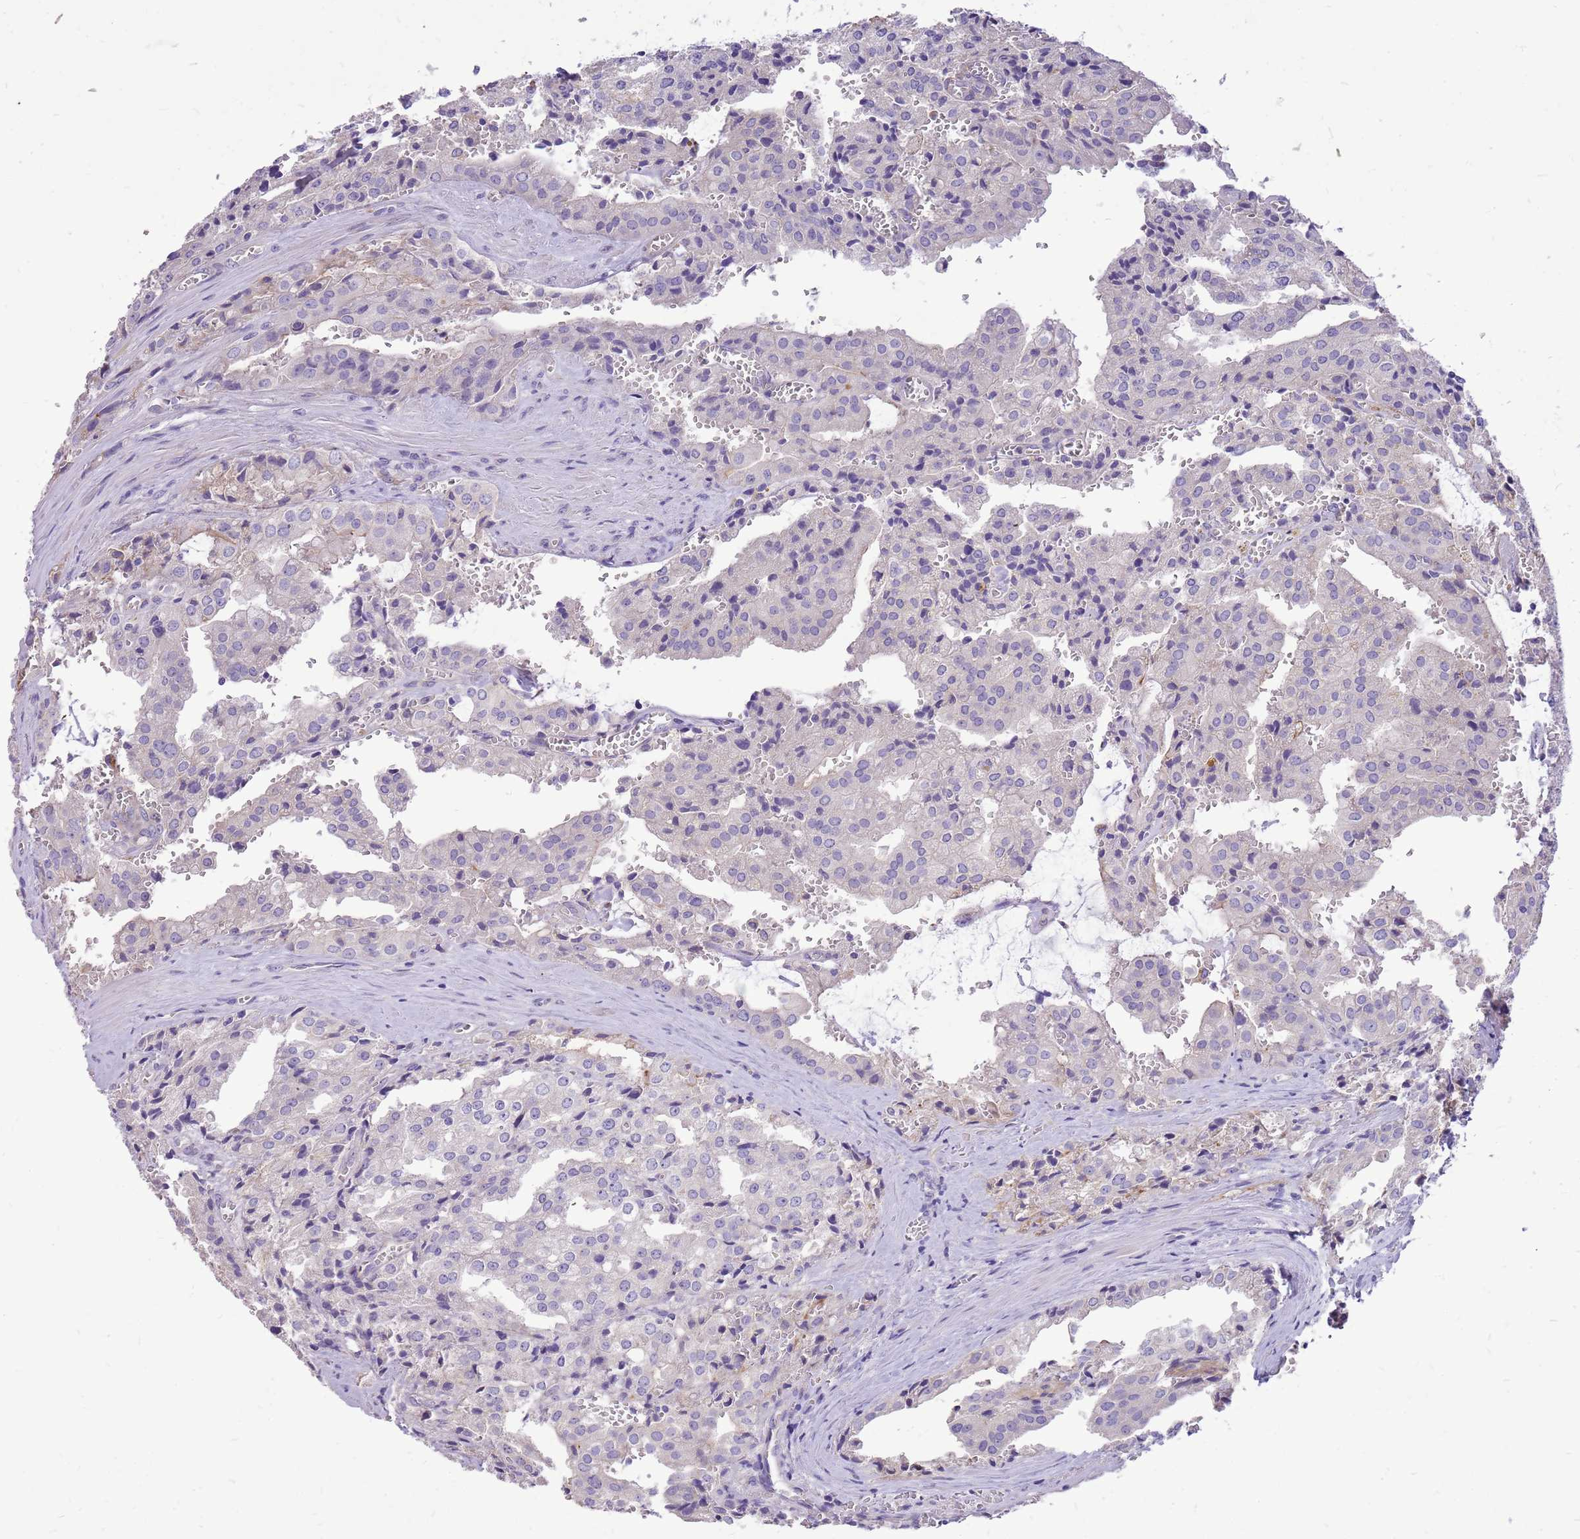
{"staining": {"intensity": "negative", "quantity": "none", "location": "none"}, "tissue": "prostate cancer", "cell_type": "Tumor cells", "image_type": "cancer", "snomed": [{"axis": "morphology", "description": "Adenocarcinoma, High grade"}, {"axis": "topography", "description": "Prostate"}], "caption": "Tumor cells are negative for protein expression in human high-grade adenocarcinoma (prostate).", "gene": "NTN4", "patient": {"sex": "male", "age": 68}}